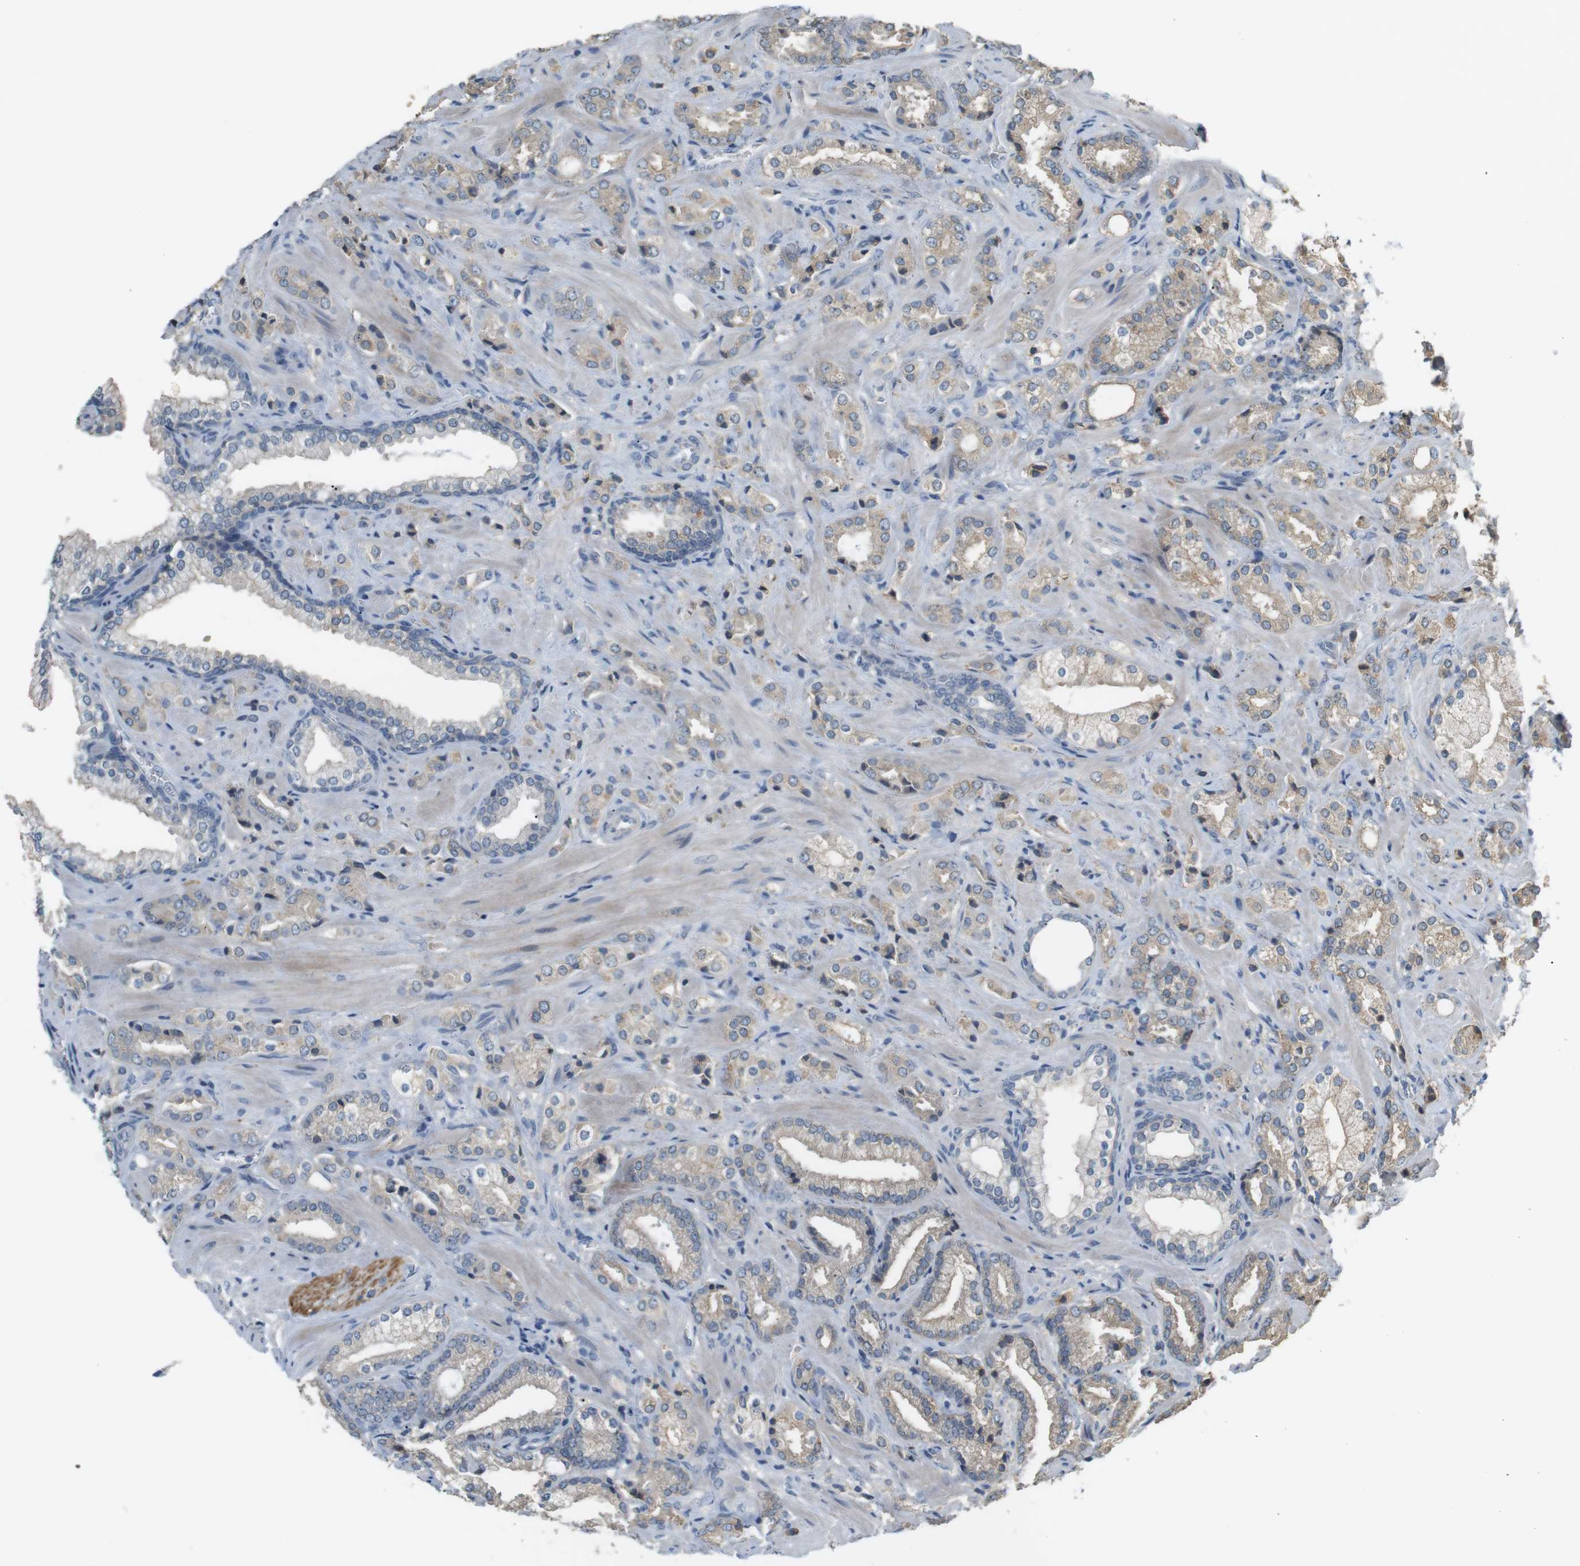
{"staining": {"intensity": "weak", "quantity": "25%-75%", "location": "cytoplasmic/membranous"}, "tissue": "prostate cancer", "cell_type": "Tumor cells", "image_type": "cancer", "snomed": [{"axis": "morphology", "description": "Adenocarcinoma, High grade"}, {"axis": "topography", "description": "Prostate"}], "caption": "Brown immunohistochemical staining in human prostate cancer (high-grade adenocarcinoma) demonstrates weak cytoplasmic/membranous positivity in approximately 25%-75% of tumor cells.", "gene": "RTN3", "patient": {"sex": "male", "age": 64}}